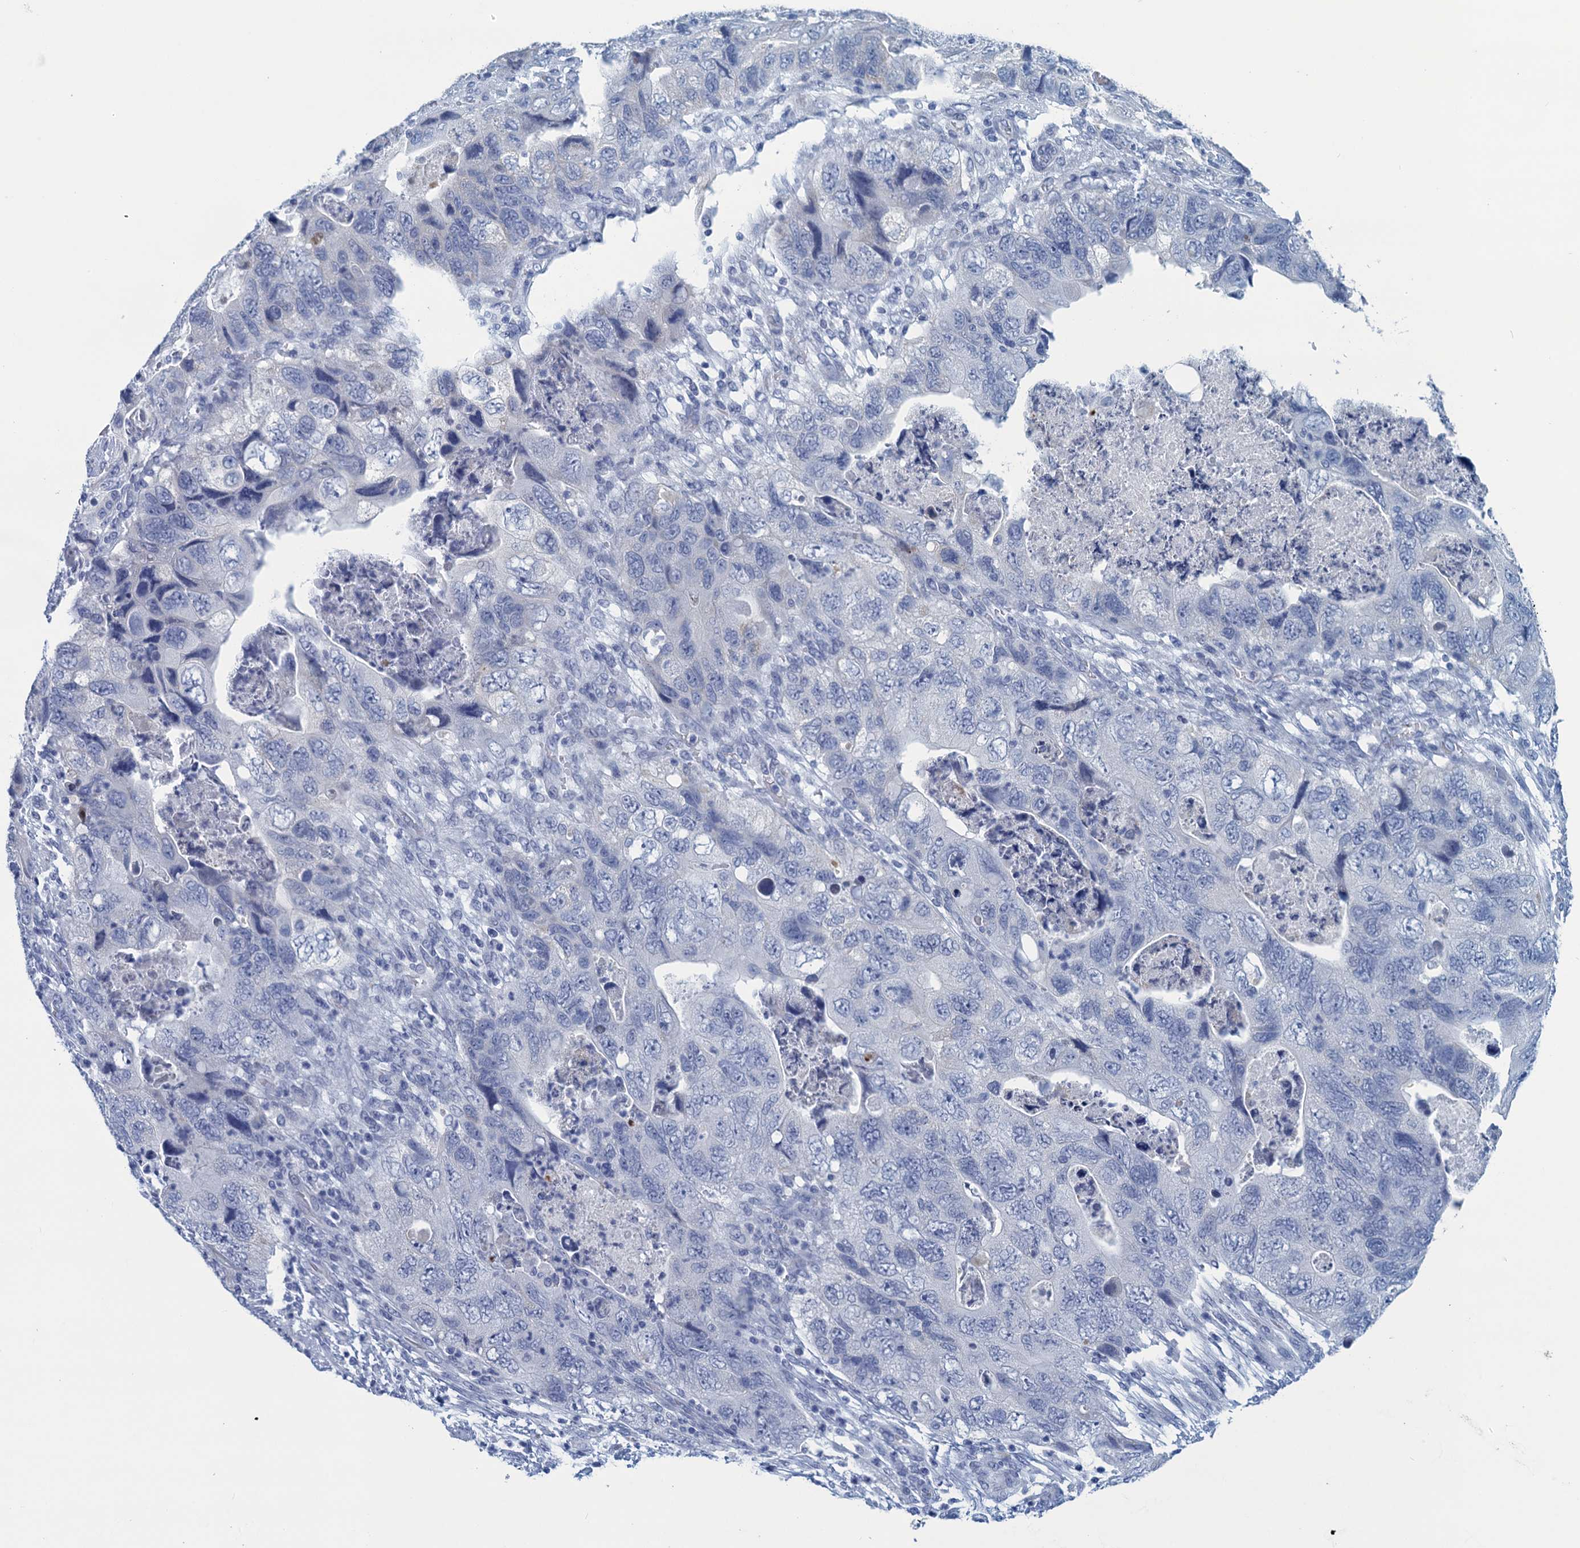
{"staining": {"intensity": "negative", "quantity": "none", "location": "none"}, "tissue": "colorectal cancer", "cell_type": "Tumor cells", "image_type": "cancer", "snomed": [{"axis": "morphology", "description": "Adenocarcinoma, NOS"}, {"axis": "topography", "description": "Rectum"}], "caption": "Immunohistochemical staining of colorectal cancer displays no significant staining in tumor cells.", "gene": "SCEL", "patient": {"sex": "male", "age": 63}}